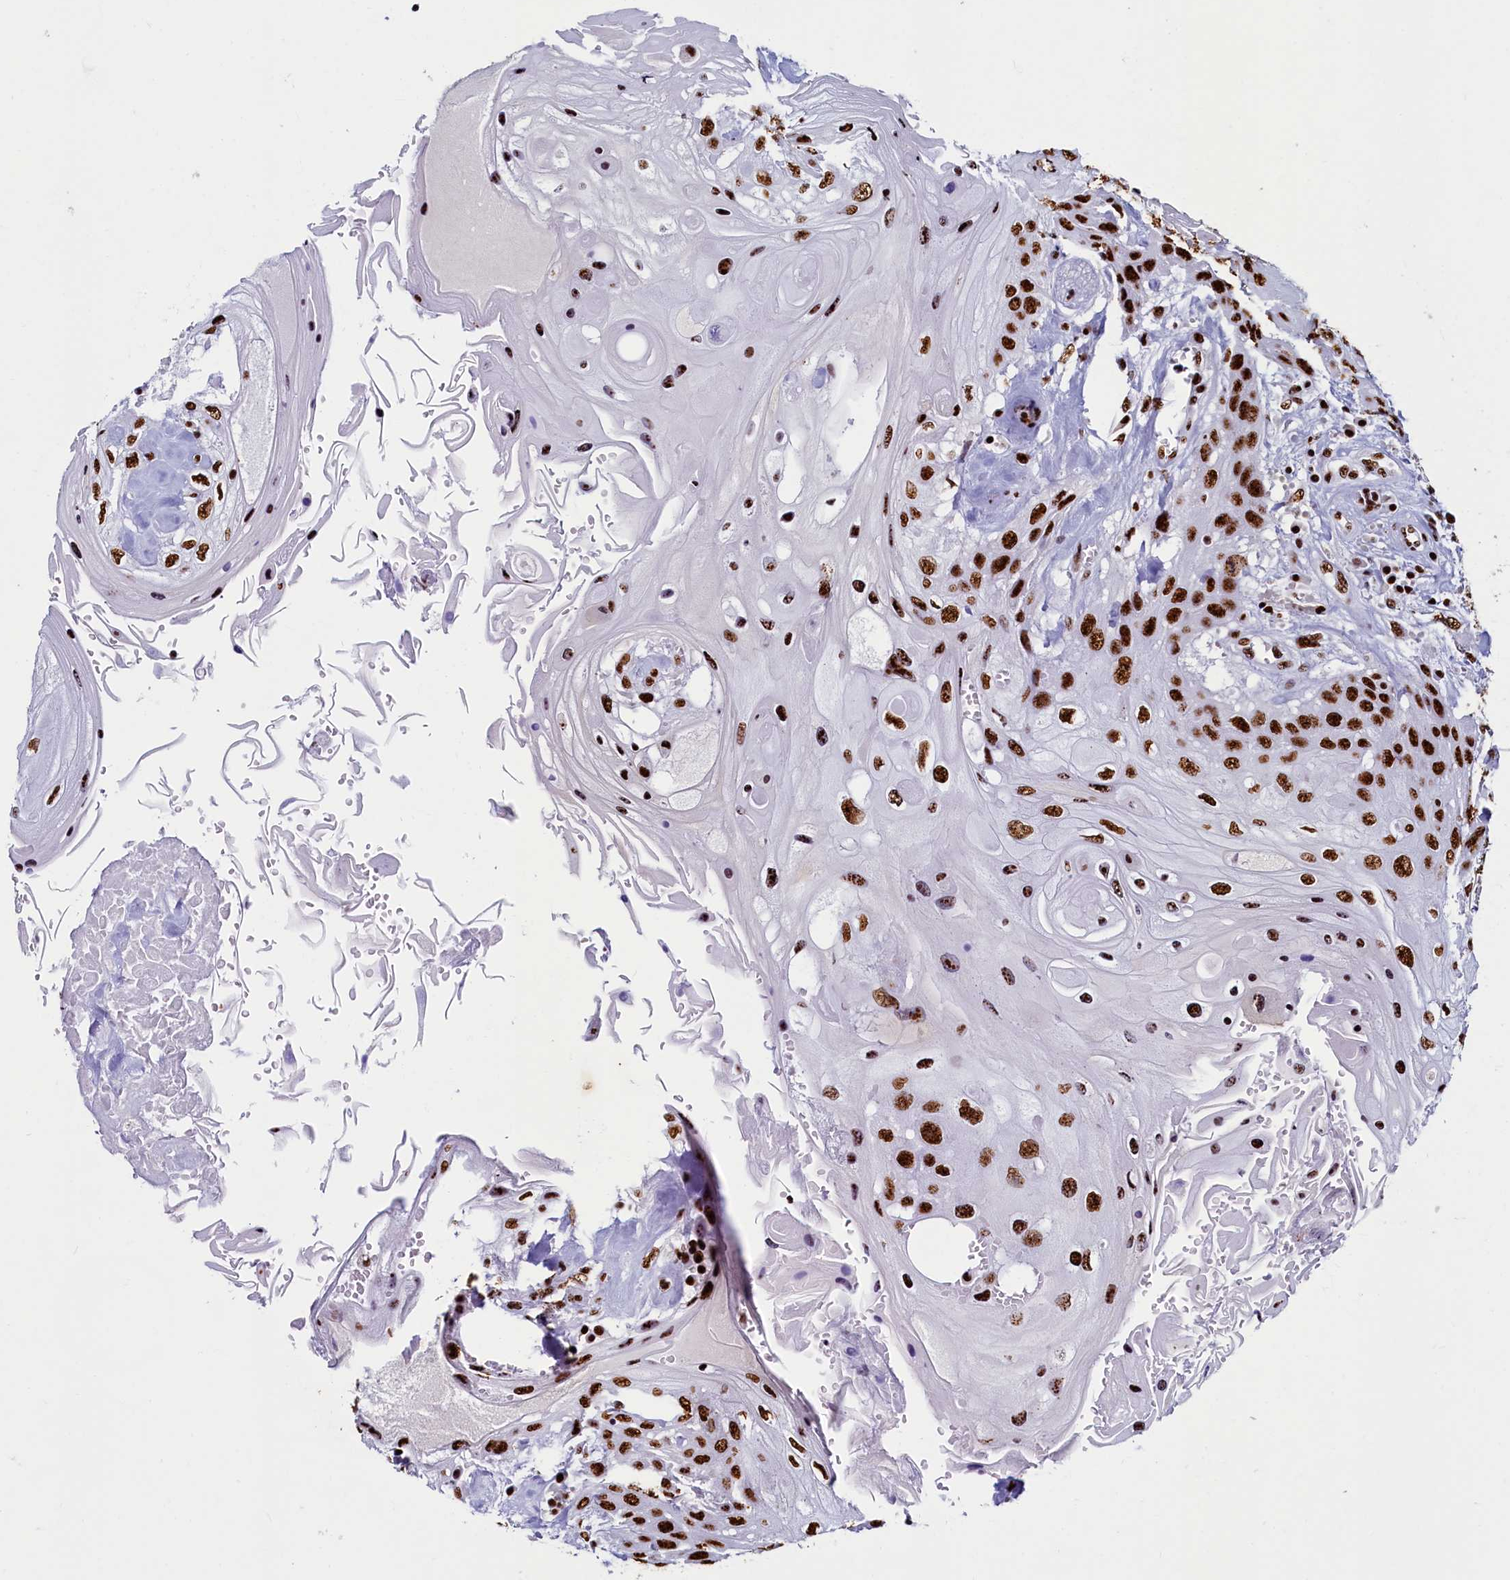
{"staining": {"intensity": "strong", "quantity": ">75%", "location": "nuclear"}, "tissue": "head and neck cancer", "cell_type": "Tumor cells", "image_type": "cancer", "snomed": [{"axis": "morphology", "description": "Squamous cell carcinoma, NOS"}, {"axis": "topography", "description": "Head-Neck"}], "caption": "Head and neck squamous cell carcinoma was stained to show a protein in brown. There is high levels of strong nuclear staining in approximately >75% of tumor cells. The staining is performed using DAB (3,3'-diaminobenzidine) brown chromogen to label protein expression. The nuclei are counter-stained blue using hematoxylin.", "gene": "SRRM2", "patient": {"sex": "female", "age": 43}}